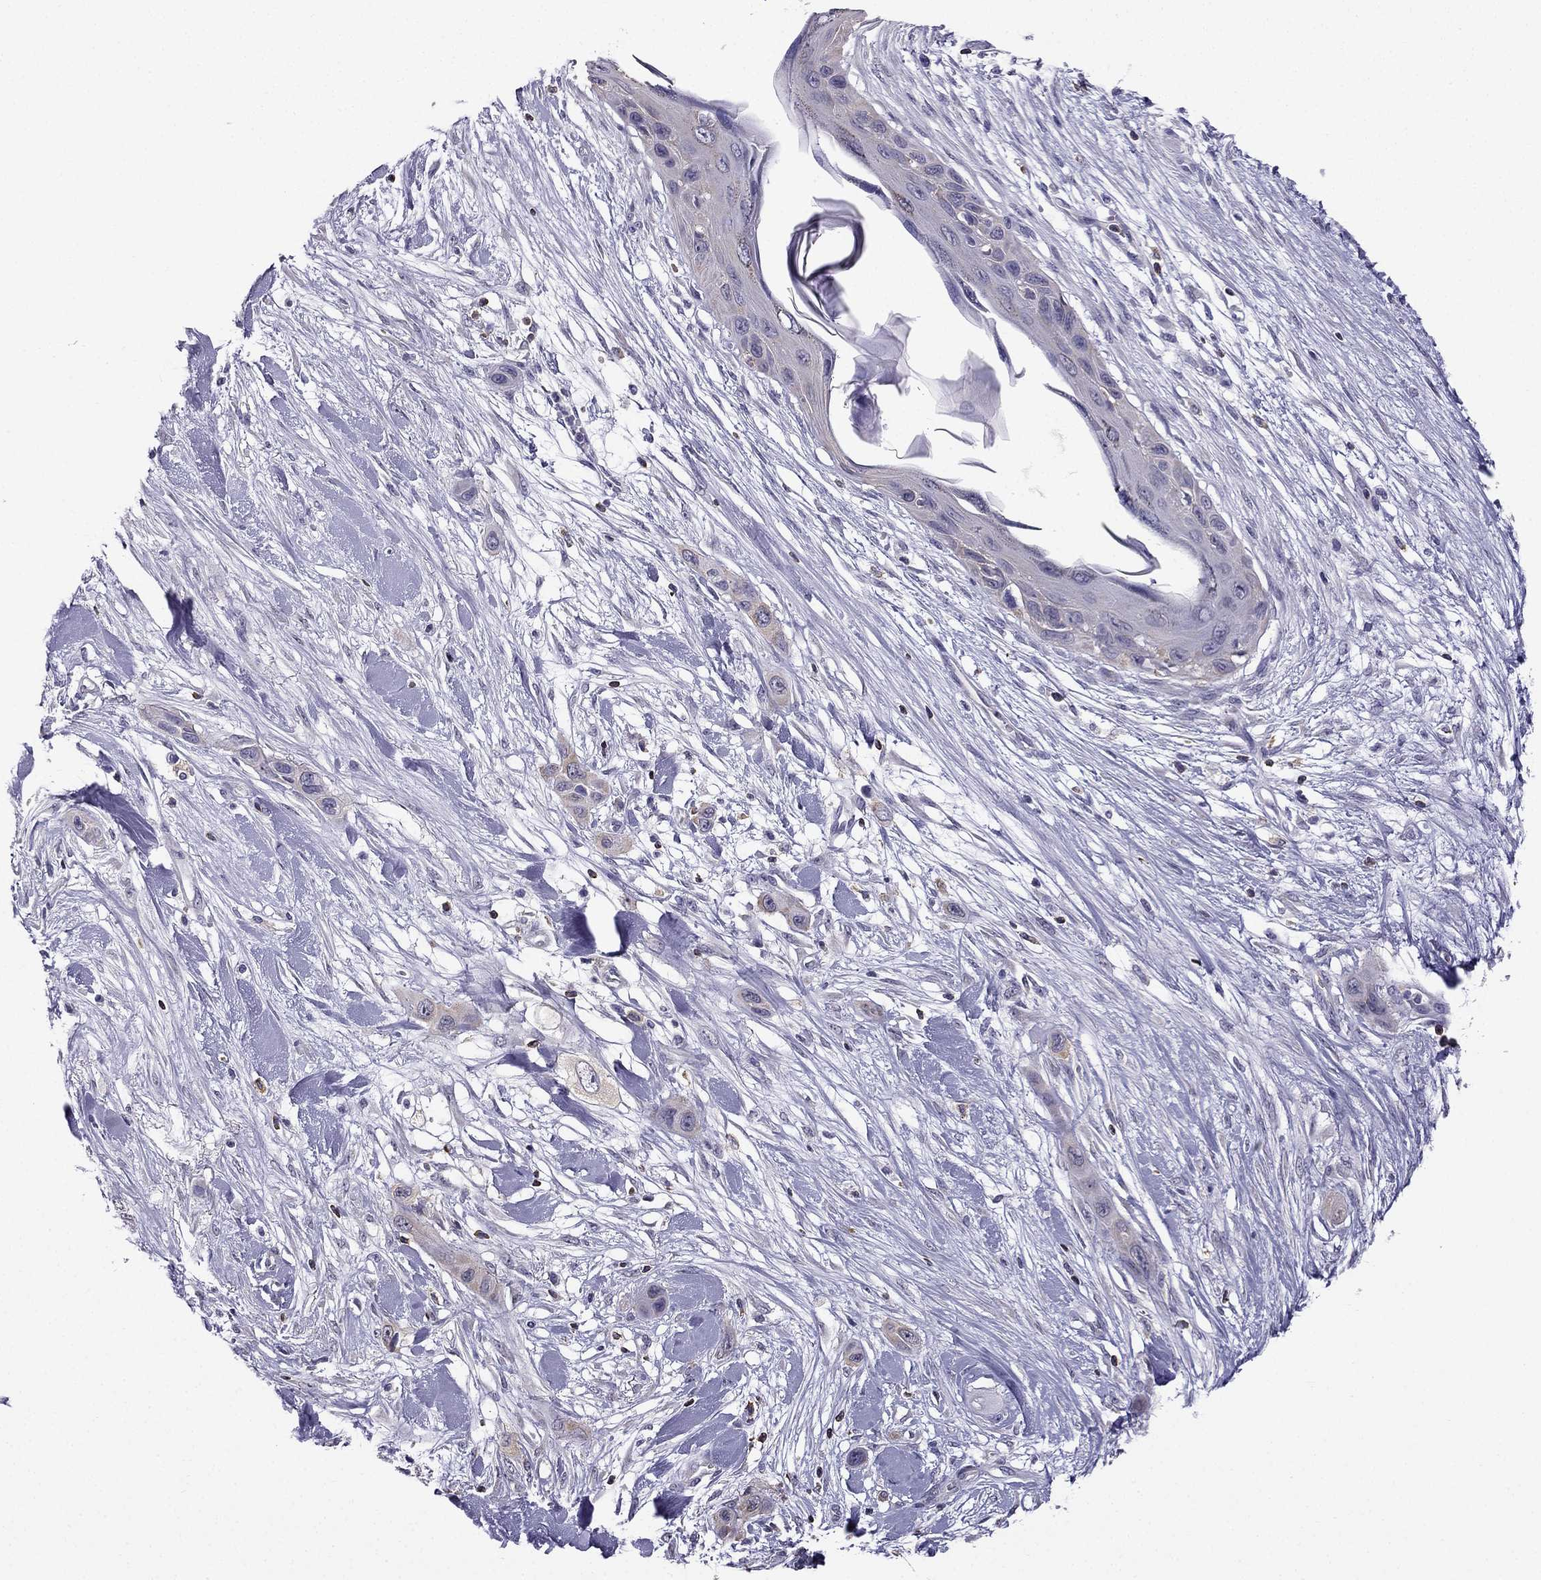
{"staining": {"intensity": "negative", "quantity": "none", "location": "none"}, "tissue": "skin cancer", "cell_type": "Tumor cells", "image_type": "cancer", "snomed": [{"axis": "morphology", "description": "Squamous cell carcinoma, NOS"}, {"axis": "topography", "description": "Skin"}], "caption": "Tumor cells show no significant protein expression in skin cancer (squamous cell carcinoma).", "gene": "CCK", "patient": {"sex": "male", "age": 79}}